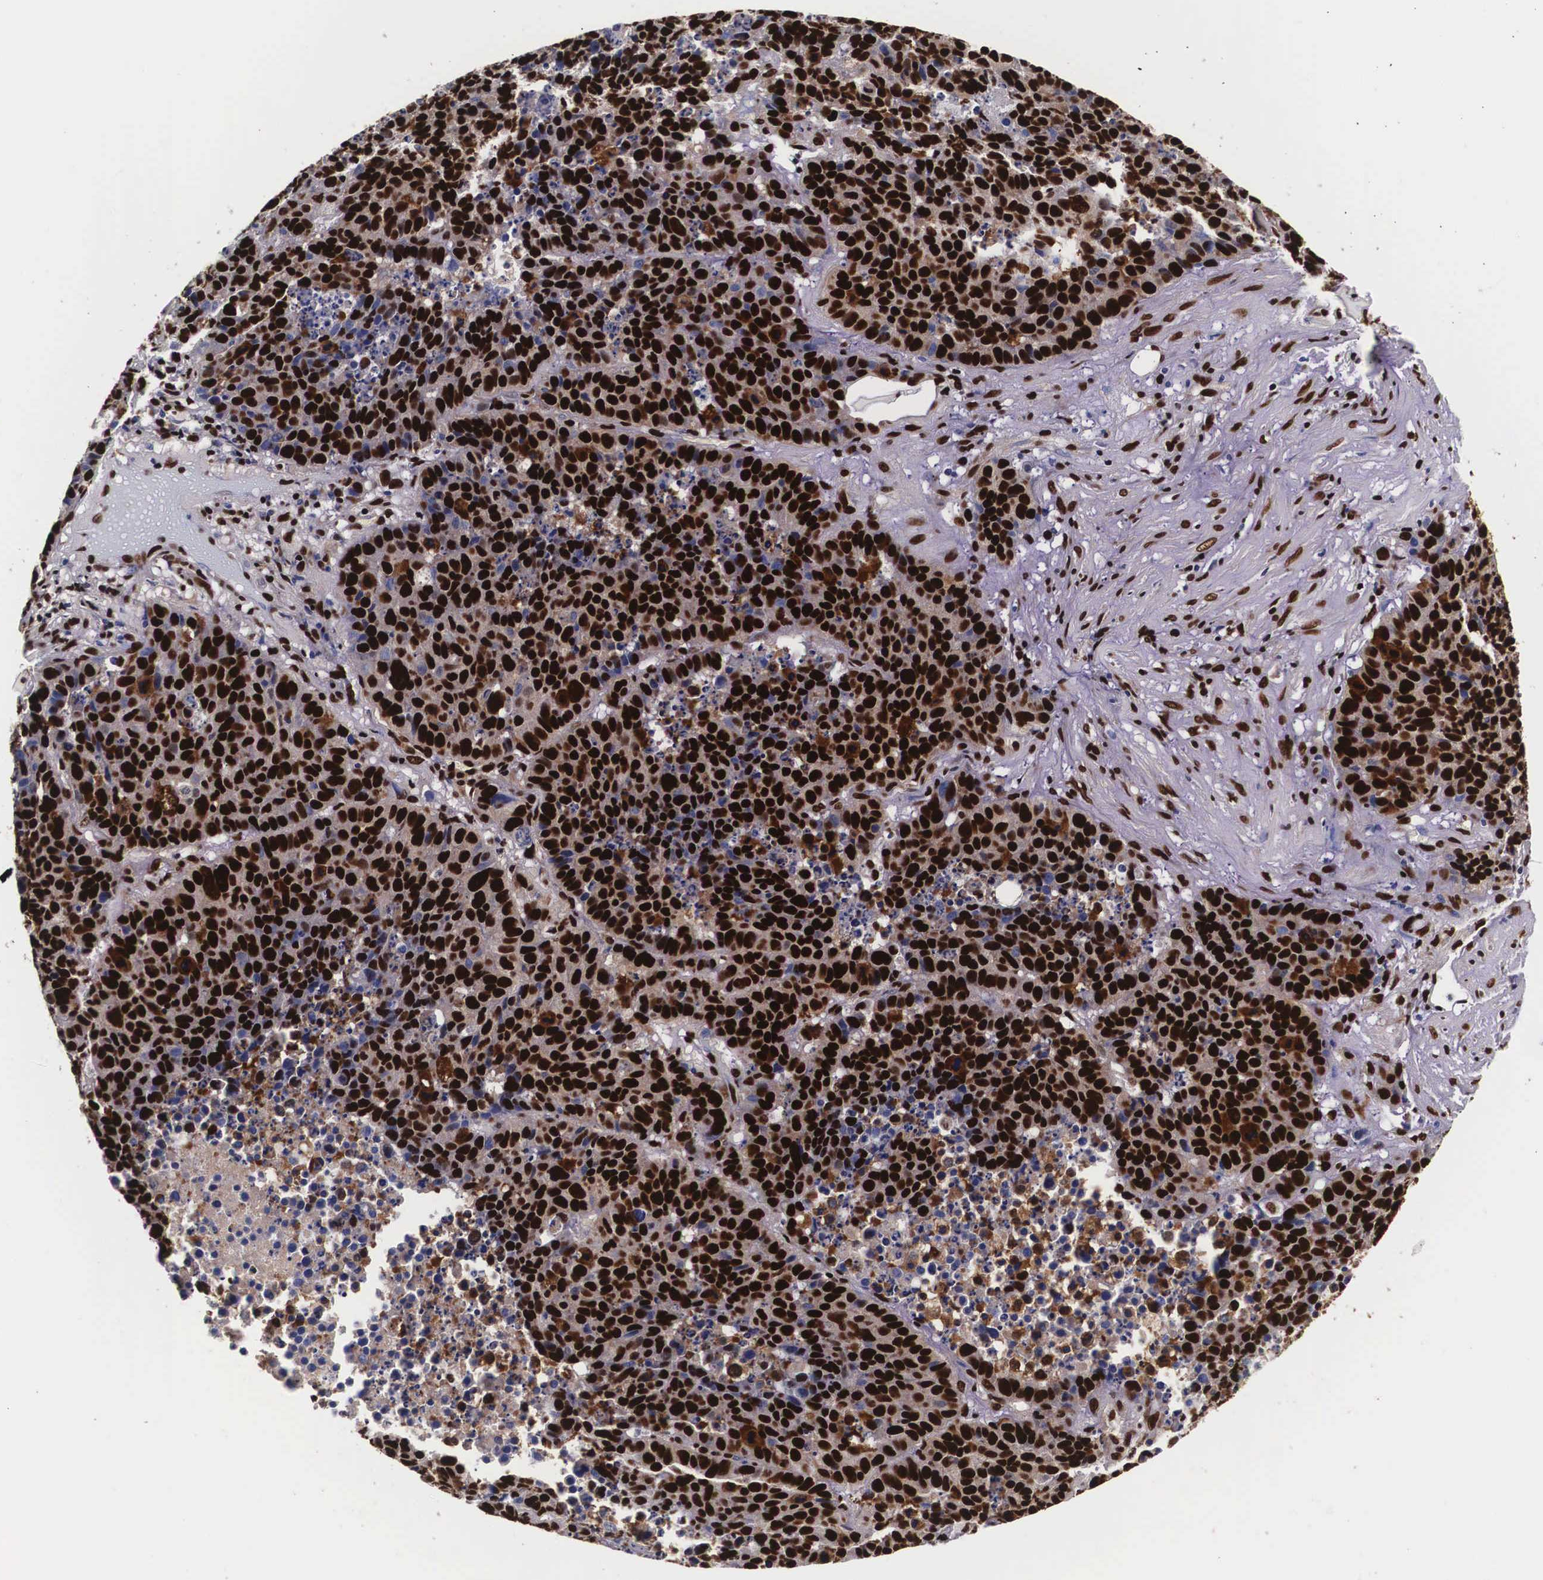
{"staining": {"intensity": "strong", "quantity": ">75%", "location": "cytoplasmic/membranous,nuclear"}, "tissue": "lung cancer", "cell_type": "Tumor cells", "image_type": "cancer", "snomed": [{"axis": "morphology", "description": "Carcinoid, malignant, NOS"}, {"axis": "topography", "description": "Lung"}], "caption": "Immunohistochemical staining of lung cancer demonstrates high levels of strong cytoplasmic/membranous and nuclear protein staining in about >75% of tumor cells.", "gene": "PABPN1", "patient": {"sex": "male", "age": 60}}